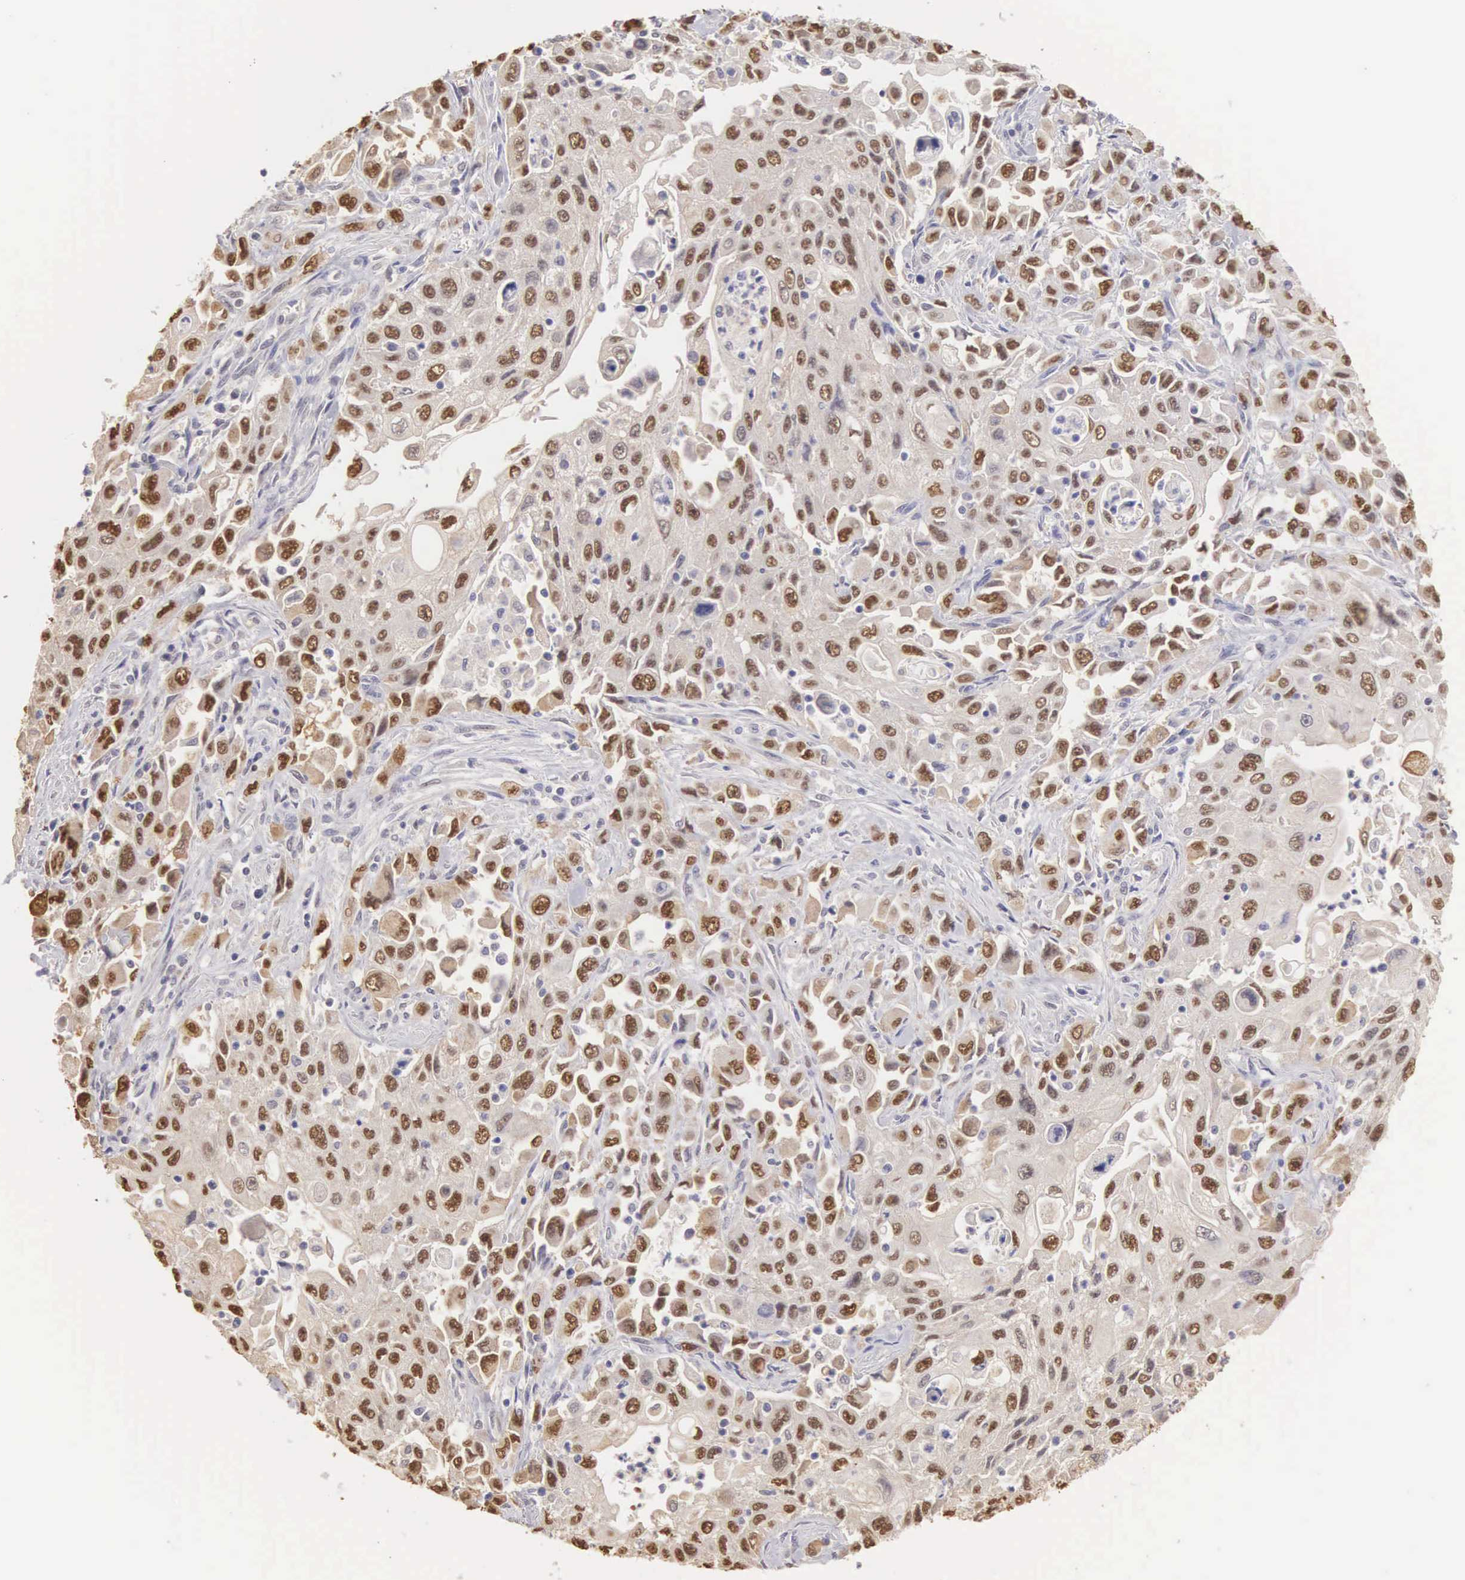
{"staining": {"intensity": "strong", "quantity": ">75%", "location": "nuclear"}, "tissue": "pancreatic cancer", "cell_type": "Tumor cells", "image_type": "cancer", "snomed": [{"axis": "morphology", "description": "Adenocarcinoma, NOS"}, {"axis": "topography", "description": "Pancreas"}], "caption": "Adenocarcinoma (pancreatic) stained for a protein displays strong nuclear positivity in tumor cells. (IHC, brightfield microscopy, high magnification).", "gene": "UBA1", "patient": {"sex": "male", "age": 70}}